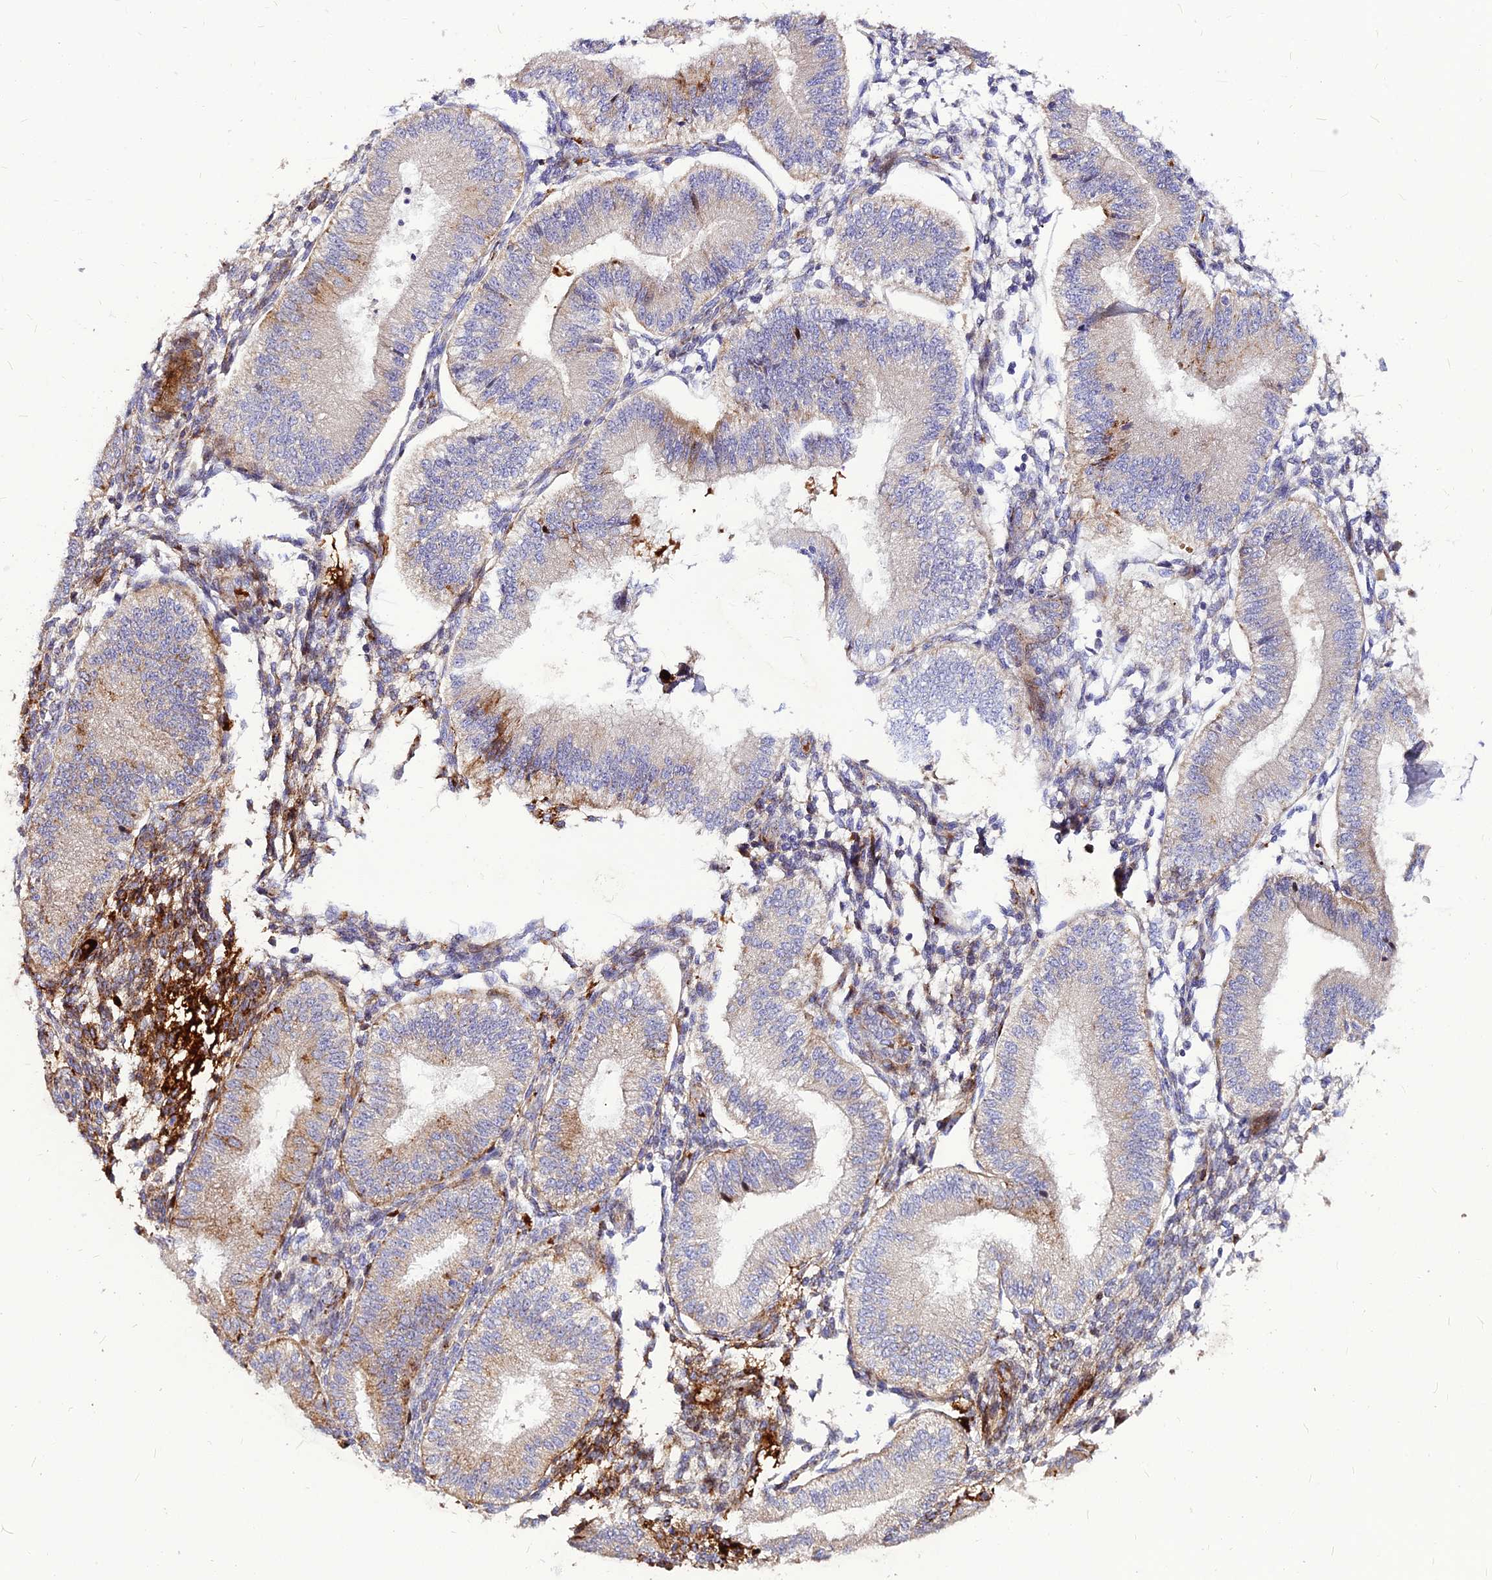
{"staining": {"intensity": "moderate", "quantity": "<25%", "location": "cytoplasmic/membranous"}, "tissue": "endometrium", "cell_type": "Cells in endometrial stroma", "image_type": "normal", "snomed": [{"axis": "morphology", "description": "Normal tissue, NOS"}, {"axis": "topography", "description": "Endometrium"}], "caption": "Protein positivity by immunohistochemistry shows moderate cytoplasmic/membranous expression in about <25% of cells in endometrial stroma in benign endometrium. The staining was performed using DAB (3,3'-diaminobenzidine), with brown indicating positive protein expression. Nuclei are stained blue with hematoxylin.", "gene": "RIMOC1", "patient": {"sex": "female", "age": 39}}